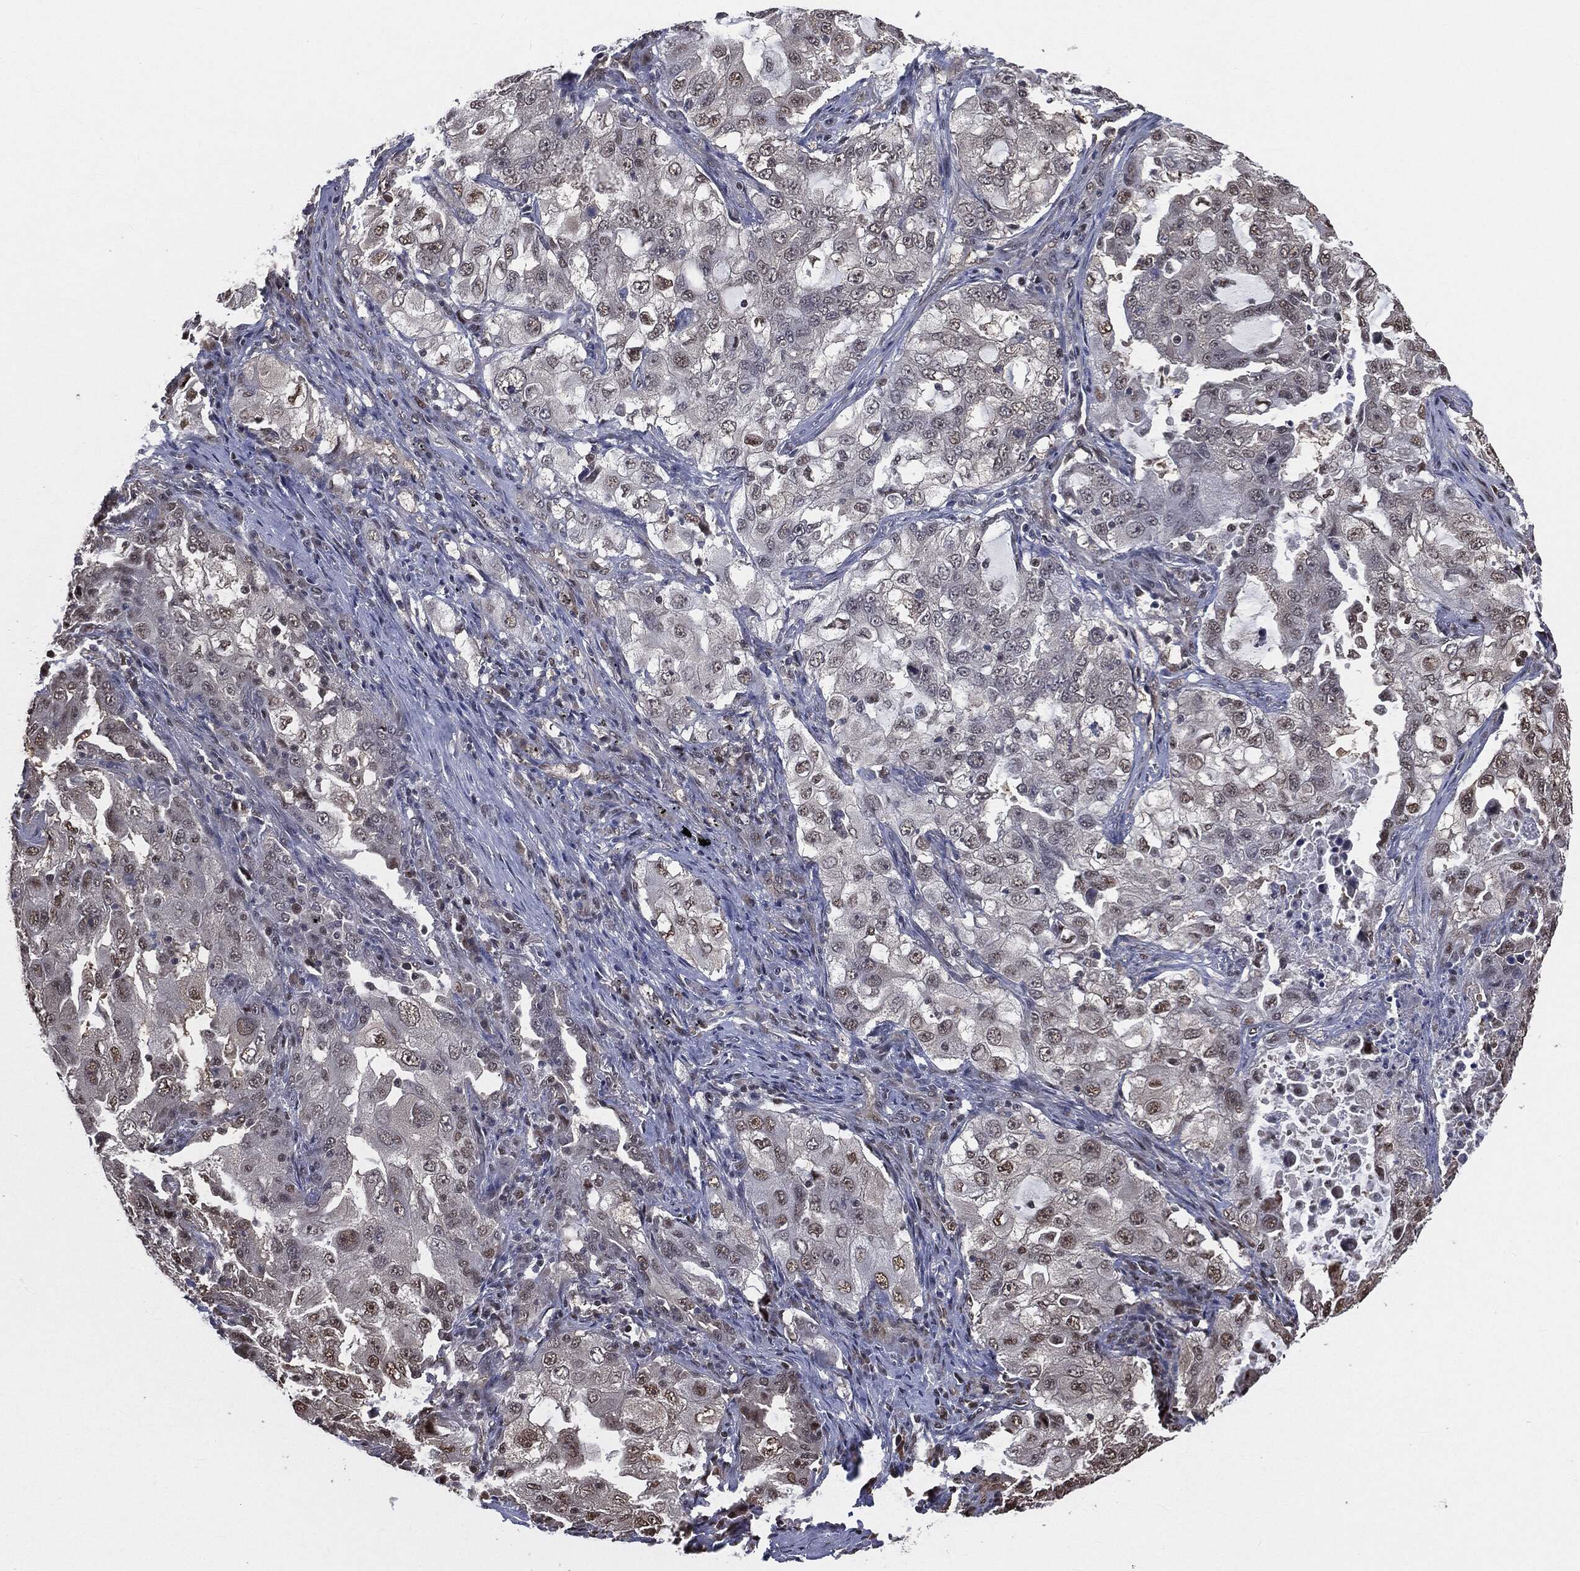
{"staining": {"intensity": "moderate", "quantity": "<25%", "location": "nuclear"}, "tissue": "lung cancer", "cell_type": "Tumor cells", "image_type": "cancer", "snomed": [{"axis": "morphology", "description": "Adenocarcinoma, NOS"}, {"axis": "topography", "description": "Lung"}], "caption": "Immunohistochemistry (IHC) image of neoplastic tissue: human adenocarcinoma (lung) stained using immunohistochemistry (IHC) displays low levels of moderate protein expression localized specifically in the nuclear of tumor cells, appearing as a nuclear brown color.", "gene": "SHLD2", "patient": {"sex": "female", "age": 61}}